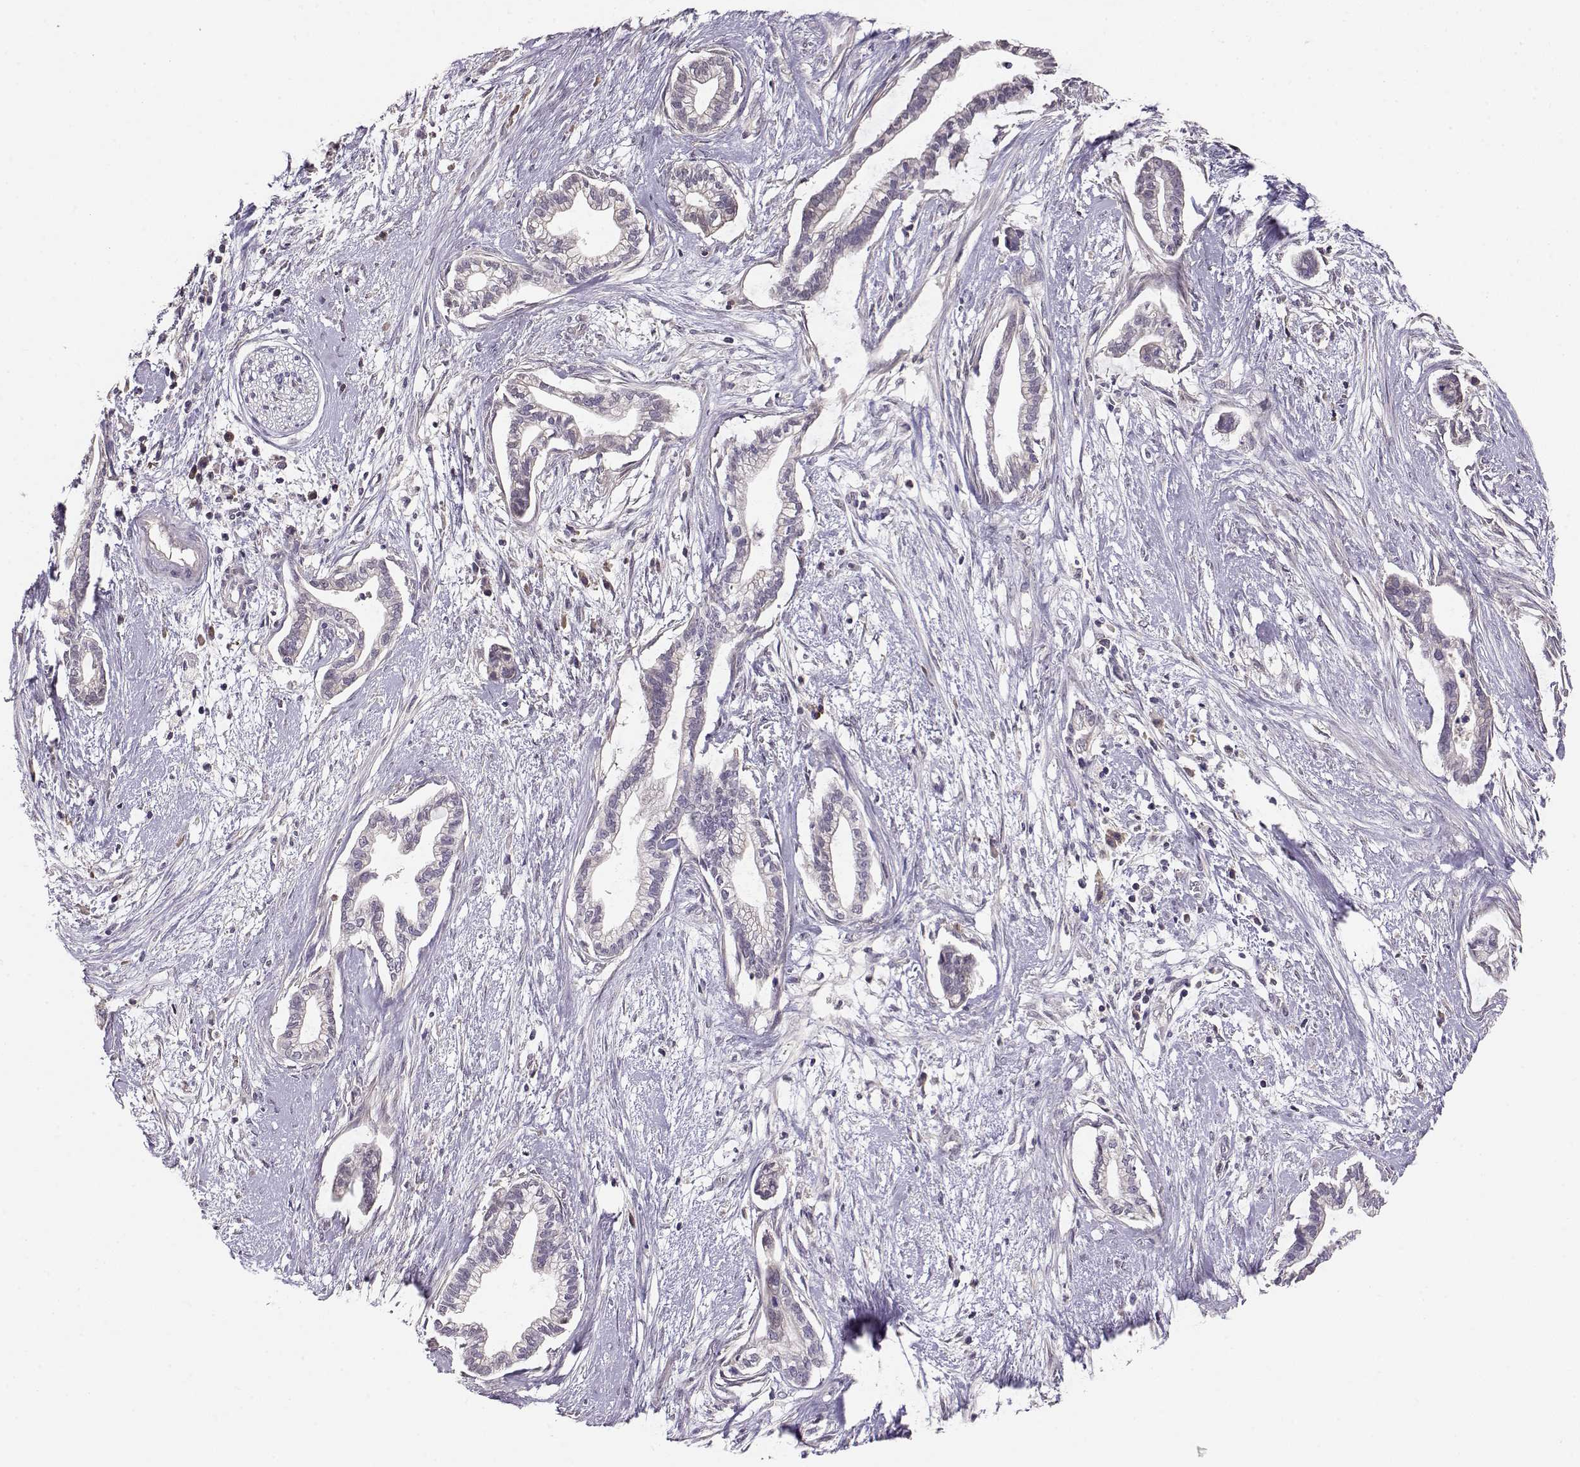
{"staining": {"intensity": "negative", "quantity": "none", "location": "none"}, "tissue": "cervical cancer", "cell_type": "Tumor cells", "image_type": "cancer", "snomed": [{"axis": "morphology", "description": "Adenocarcinoma, NOS"}, {"axis": "topography", "description": "Cervix"}], "caption": "An immunohistochemistry (IHC) micrograph of cervical cancer is shown. There is no staining in tumor cells of cervical cancer.", "gene": "TACR1", "patient": {"sex": "female", "age": 62}}